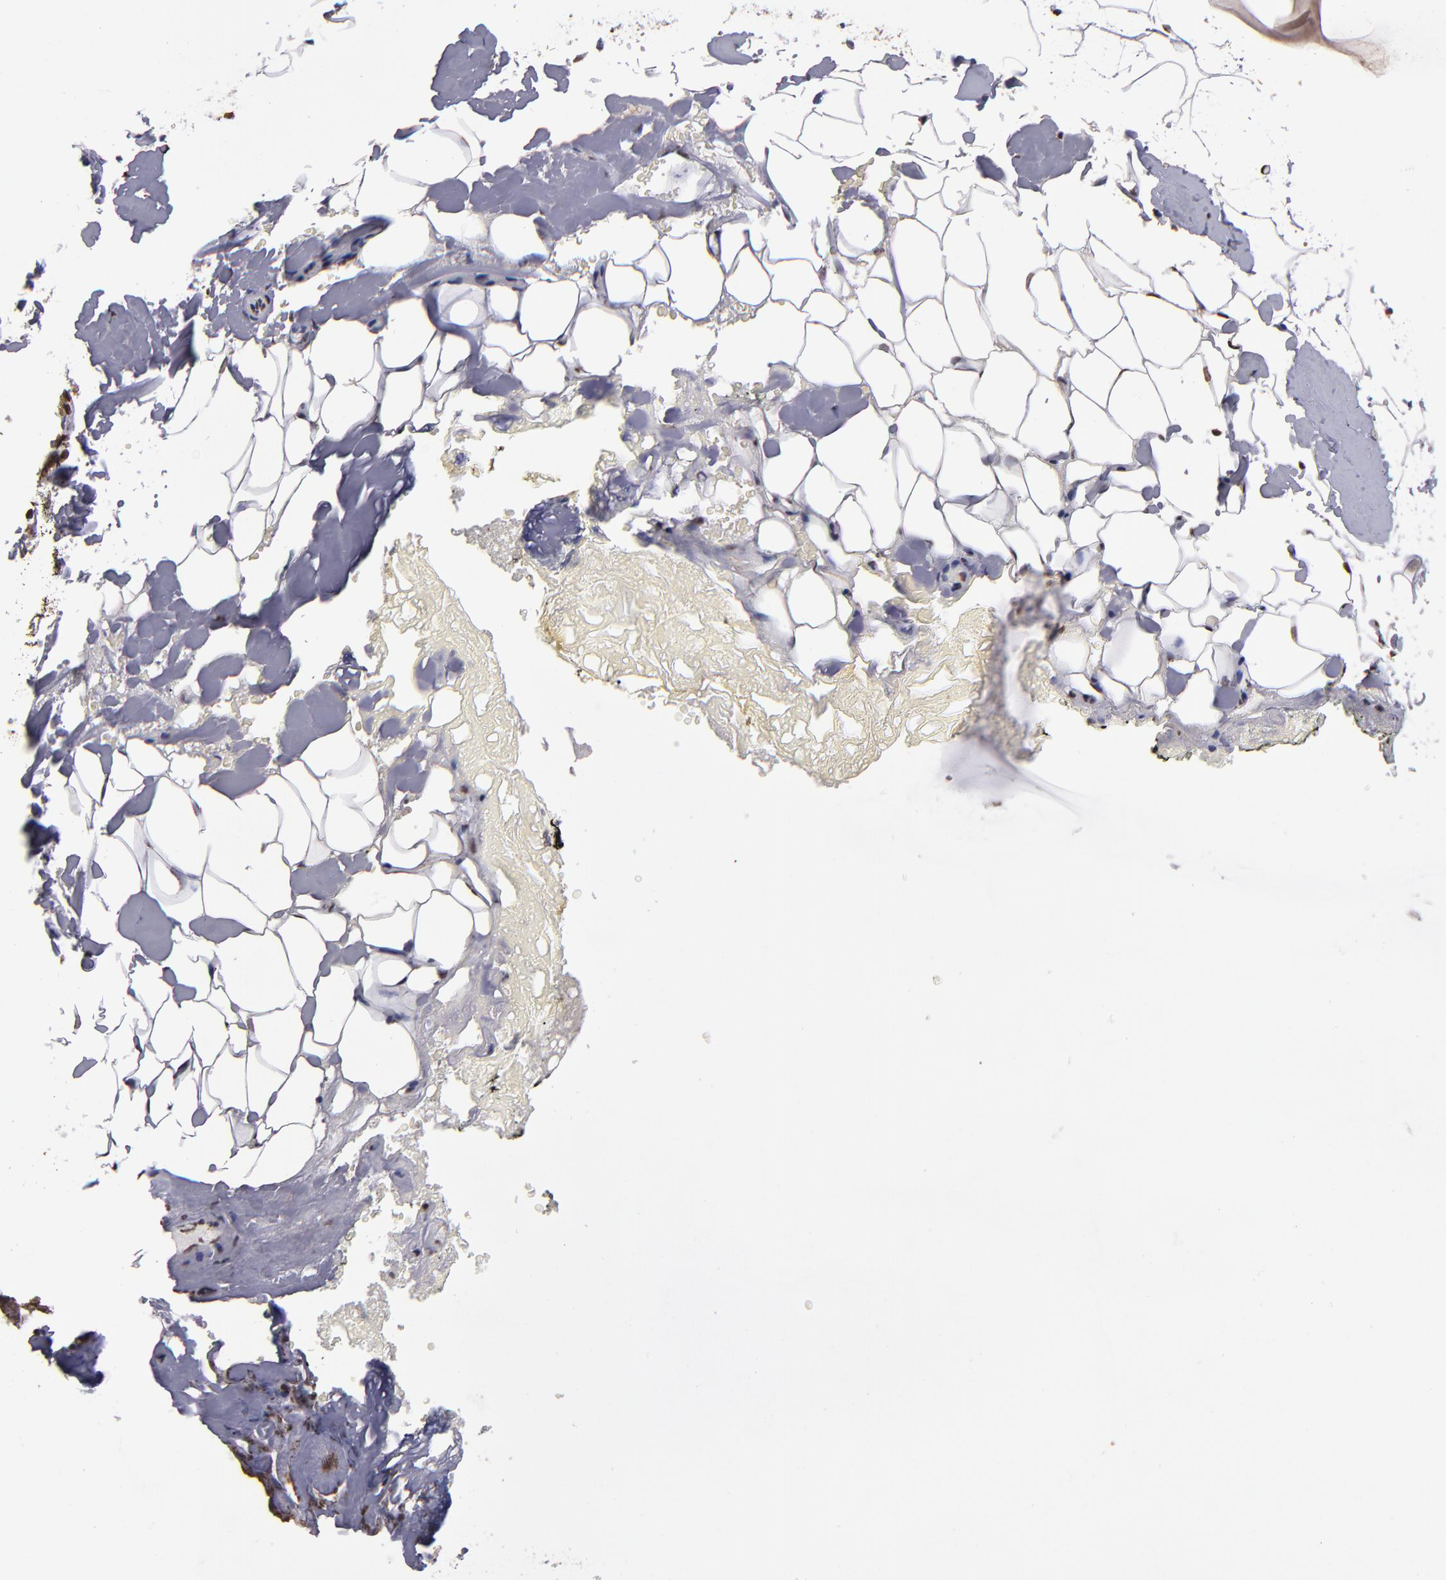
{"staining": {"intensity": "moderate", "quantity": ">75%", "location": "nuclear"}, "tissue": "breast", "cell_type": "Adipocytes", "image_type": "normal", "snomed": [{"axis": "morphology", "description": "Normal tissue, NOS"}, {"axis": "topography", "description": "Breast"}, {"axis": "topography", "description": "Soft tissue"}], "caption": "The micrograph exhibits a brown stain indicating the presence of a protein in the nuclear of adipocytes in breast. (DAB (3,3'-diaminobenzidine) IHC, brown staining for protein, blue staining for nuclei).", "gene": "CSDC2", "patient": {"sex": "female", "age": 75}}